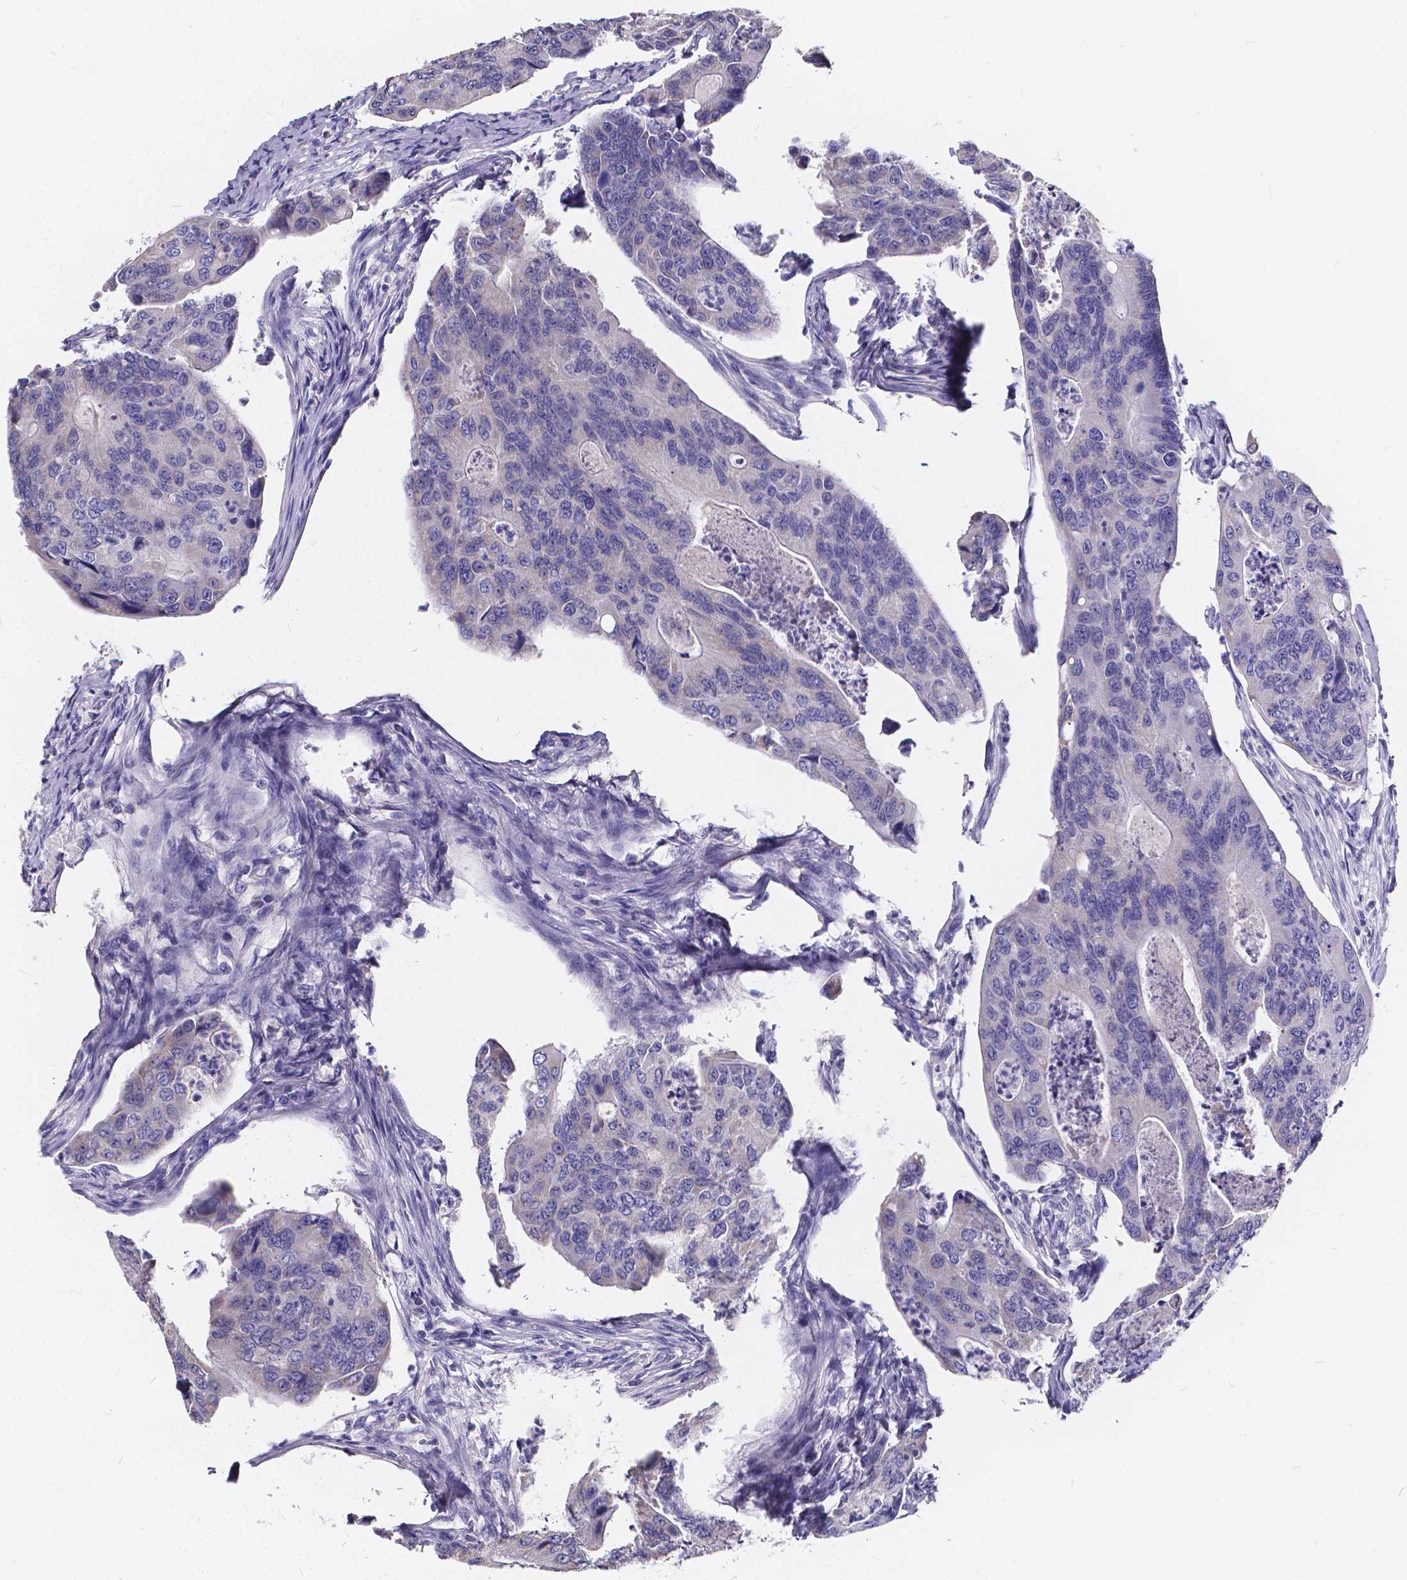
{"staining": {"intensity": "negative", "quantity": "none", "location": "none"}, "tissue": "colorectal cancer", "cell_type": "Tumor cells", "image_type": "cancer", "snomed": [{"axis": "morphology", "description": "Adenocarcinoma, NOS"}, {"axis": "topography", "description": "Colon"}], "caption": "Immunohistochemical staining of human colorectal adenocarcinoma reveals no significant expression in tumor cells. Nuclei are stained in blue.", "gene": "SPEF2", "patient": {"sex": "female", "age": 67}}